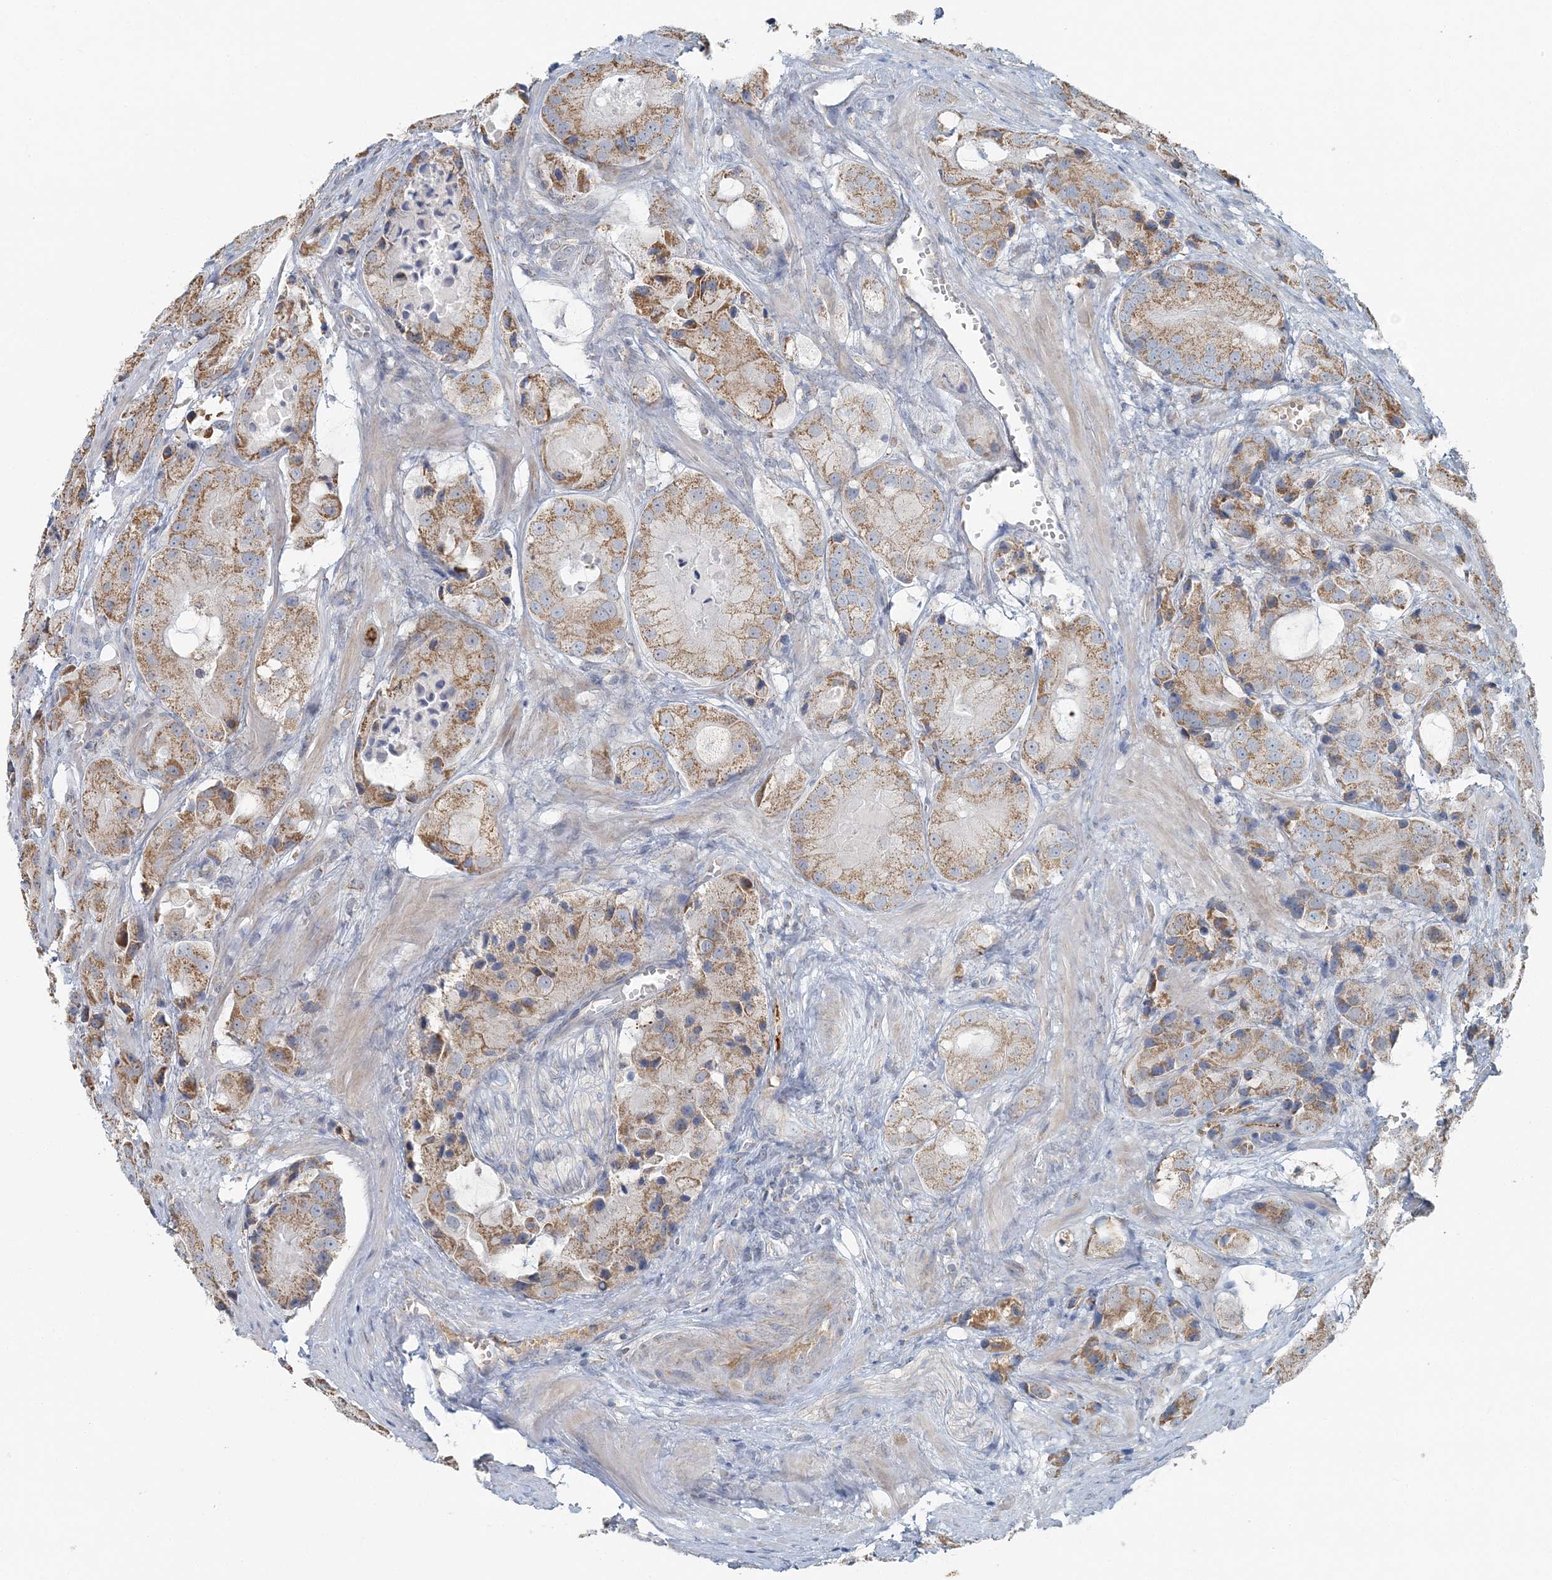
{"staining": {"intensity": "moderate", "quantity": ">75%", "location": "cytoplasmic/membranous"}, "tissue": "prostate cancer", "cell_type": "Tumor cells", "image_type": "cancer", "snomed": [{"axis": "morphology", "description": "Adenocarcinoma, High grade"}, {"axis": "topography", "description": "Prostate"}], "caption": "Brown immunohistochemical staining in human prostate cancer reveals moderate cytoplasmic/membranous positivity in about >75% of tumor cells. The staining is performed using DAB brown chromogen to label protein expression. The nuclei are counter-stained blue using hematoxylin.", "gene": "SLC22A16", "patient": {"sex": "male", "age": 70}}